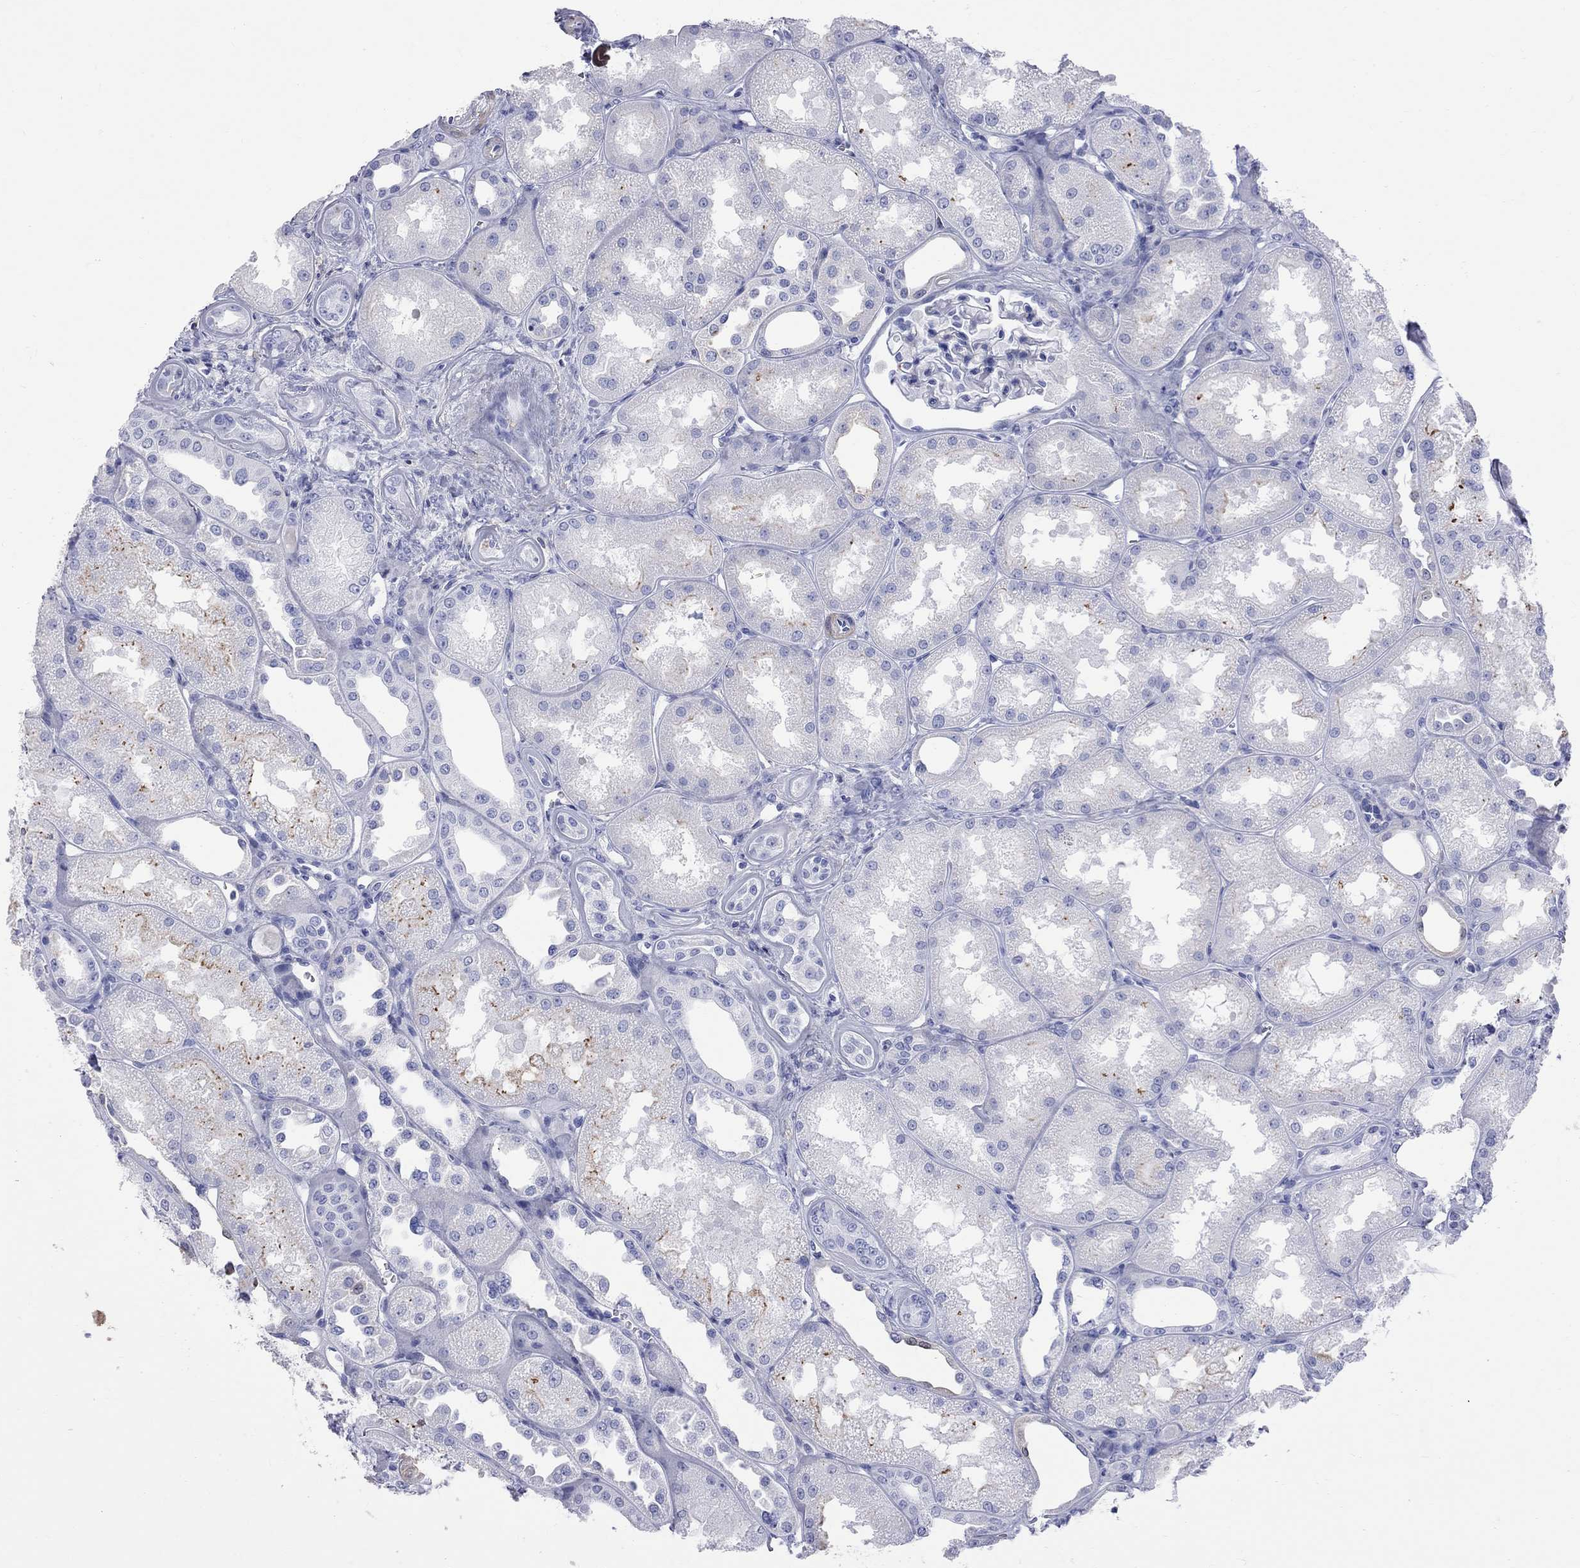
{"staining": {"intensity": "negative", "quantity": "none", "location": "none"}, "tissue": "kidney", "cell_type": "Cells in glomeruli", "image_type": "normal", "snomed": [{"axis": "morphology", "description": "Normal tissue, NOS"}, {"axis": "topography", "description": "Kidney"}], "caption": "The micrograph exhibits no staining of cells in glomeruli in unremarkable kidney.", "gene": "S100A3", "patient": {"sex": "male", "age": 61}}